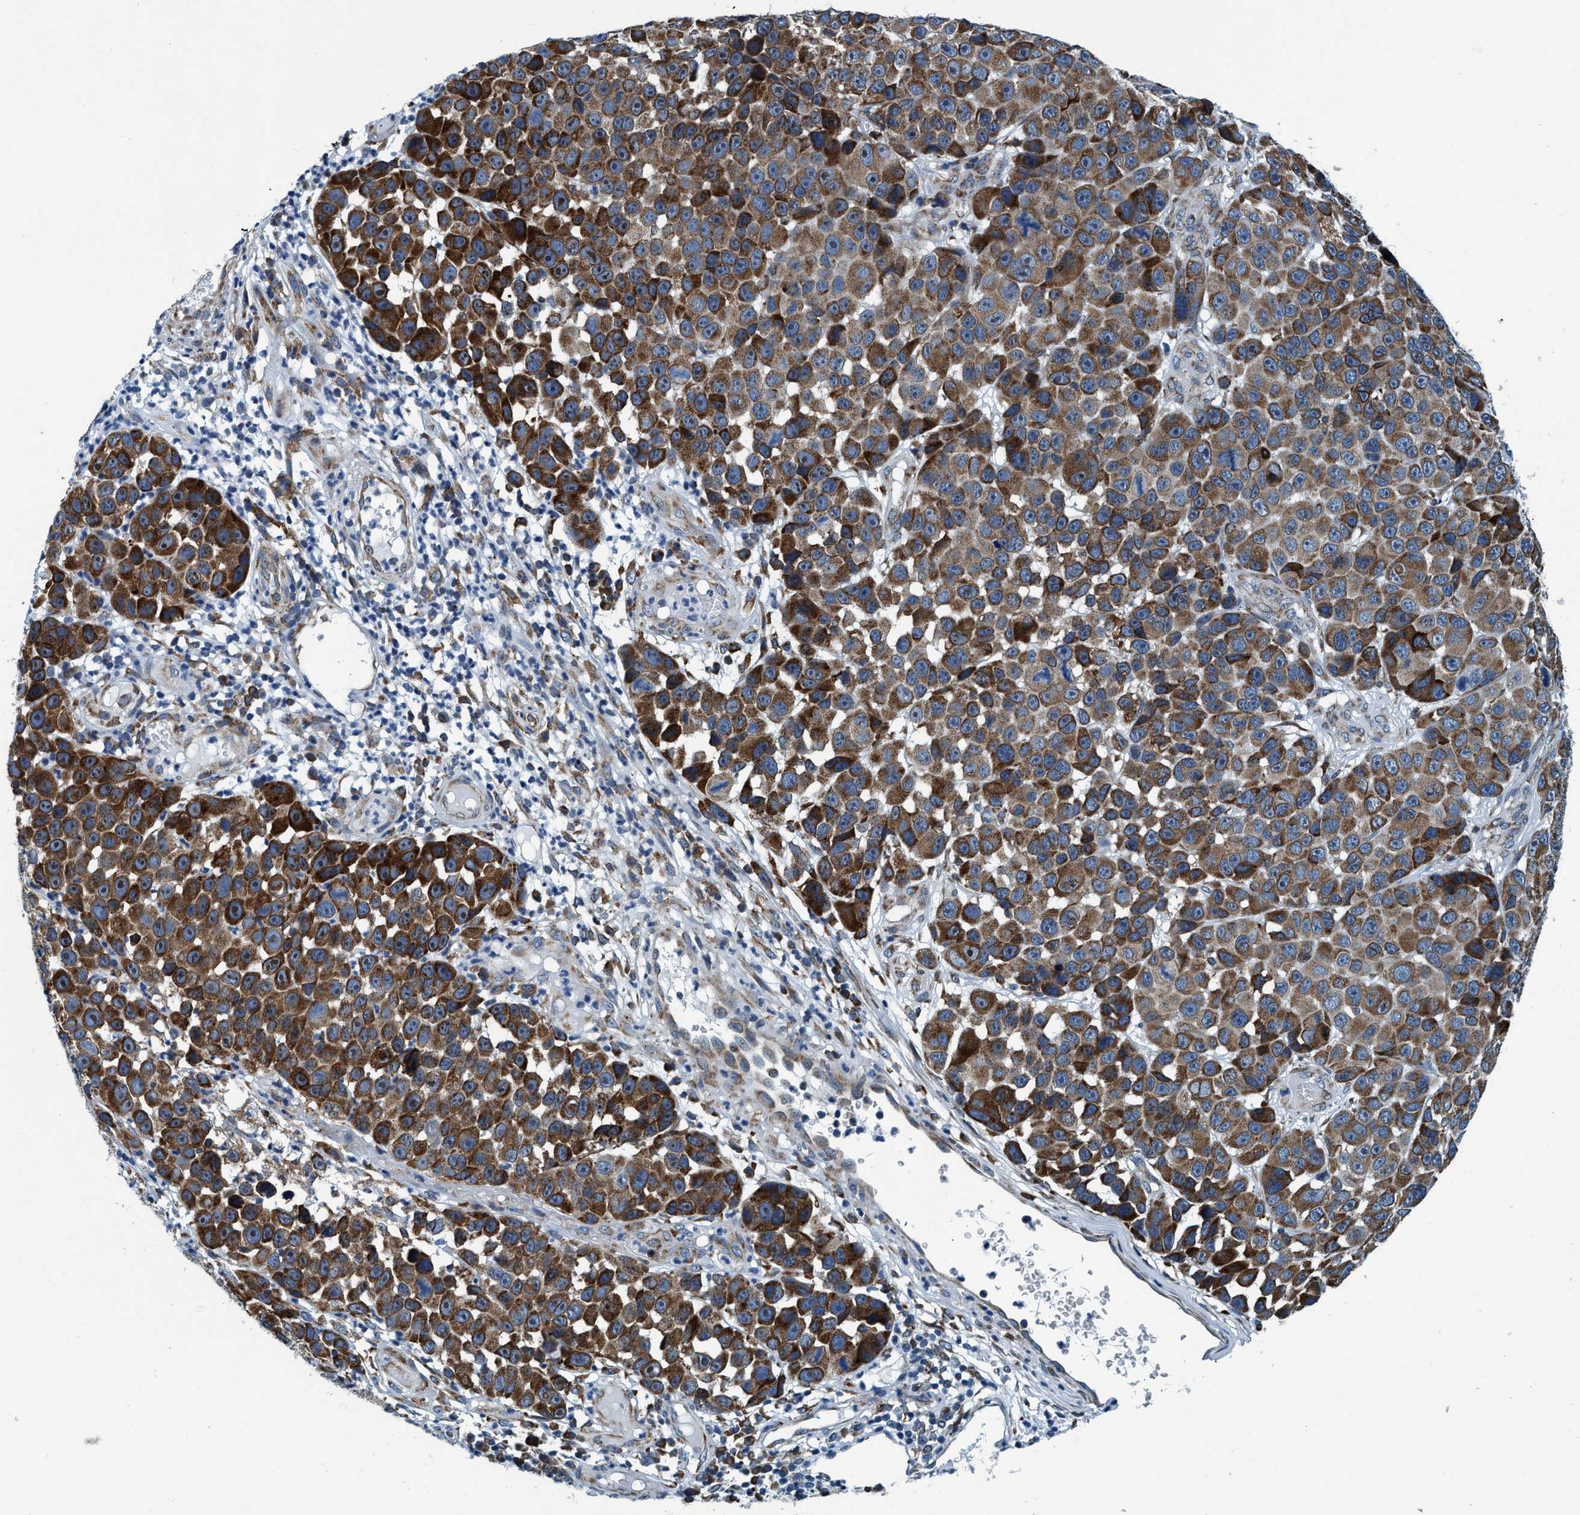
{"staining": {"intensity": "strong", "quantity": ">75%", "location": "cytoplasmic/membranous"}, "tissue": "melanoma", "cell_type": "Tumor cells", "image_type": "cancer", "snomed": [{"axis": "morphology", "description": "Malignant melanoma, NOS"}, {"axis": "topography", "description": "Skin"}], "caption": "A micrograph of human melanoma stained for a protein displays strong cytoplasmic/membranous brown staining in tumor cells.", "gene": "ARMC9", "patient": {"sex": "male", "age": 53}}